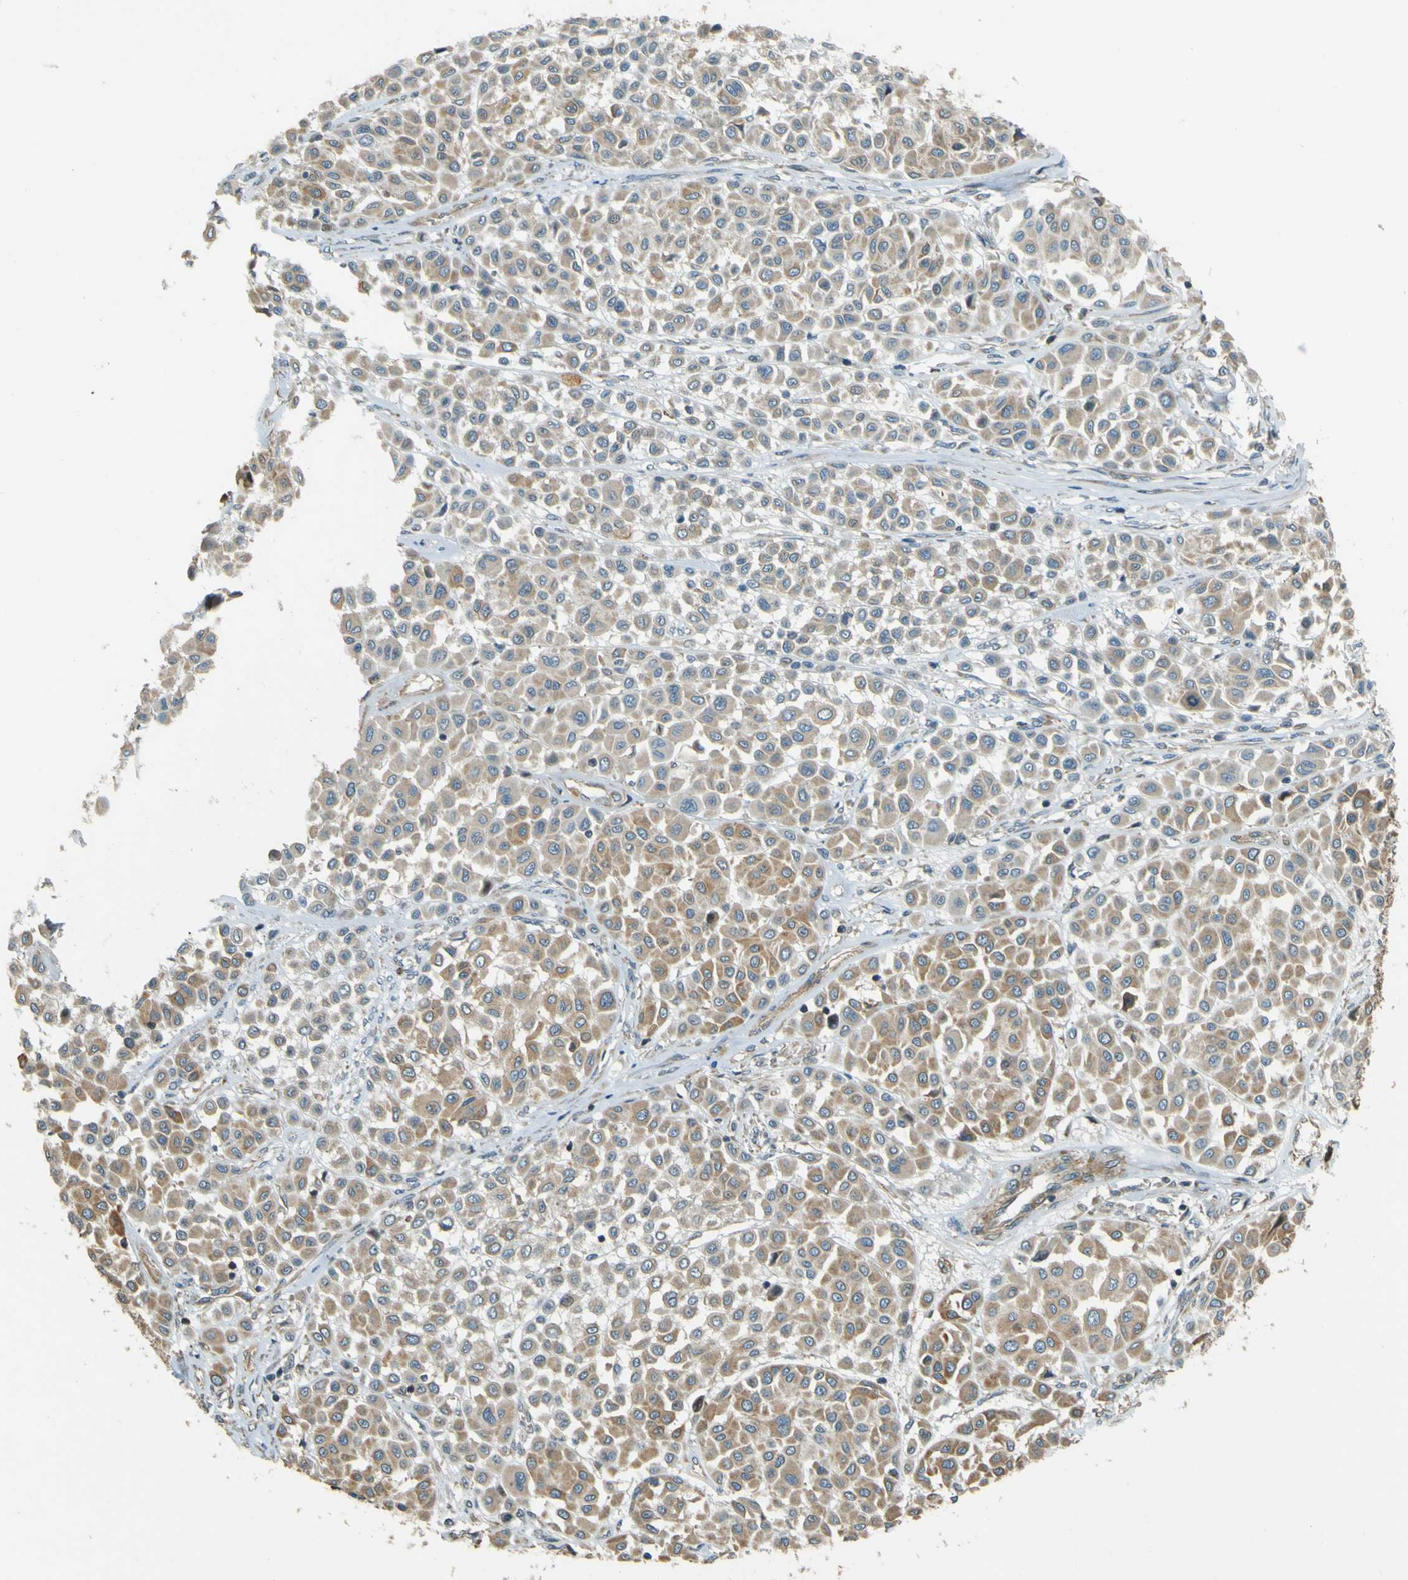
{"staining": {"intensity": "weak", "quantity": ">75%", "location": "cytoplasmic/membranous"}, "tissue": "melanoma", "cell_type": "Tumor cells", "image_type": "cancer", "snomed": [{"axis": "morphology", "description": "Malignant melanoma, Metastatic site"}, {"axis": "topography", "description": "Soft tissue"}], "caption": "This histopathology image displays immunohistochemistry (IHC) staining of melanoma, with low weak cytoplasmic/membranous positivity in about >75% of tumor cells.", "gene": "LPCAT1", "patient": {"sex": "male", "age": 41}}